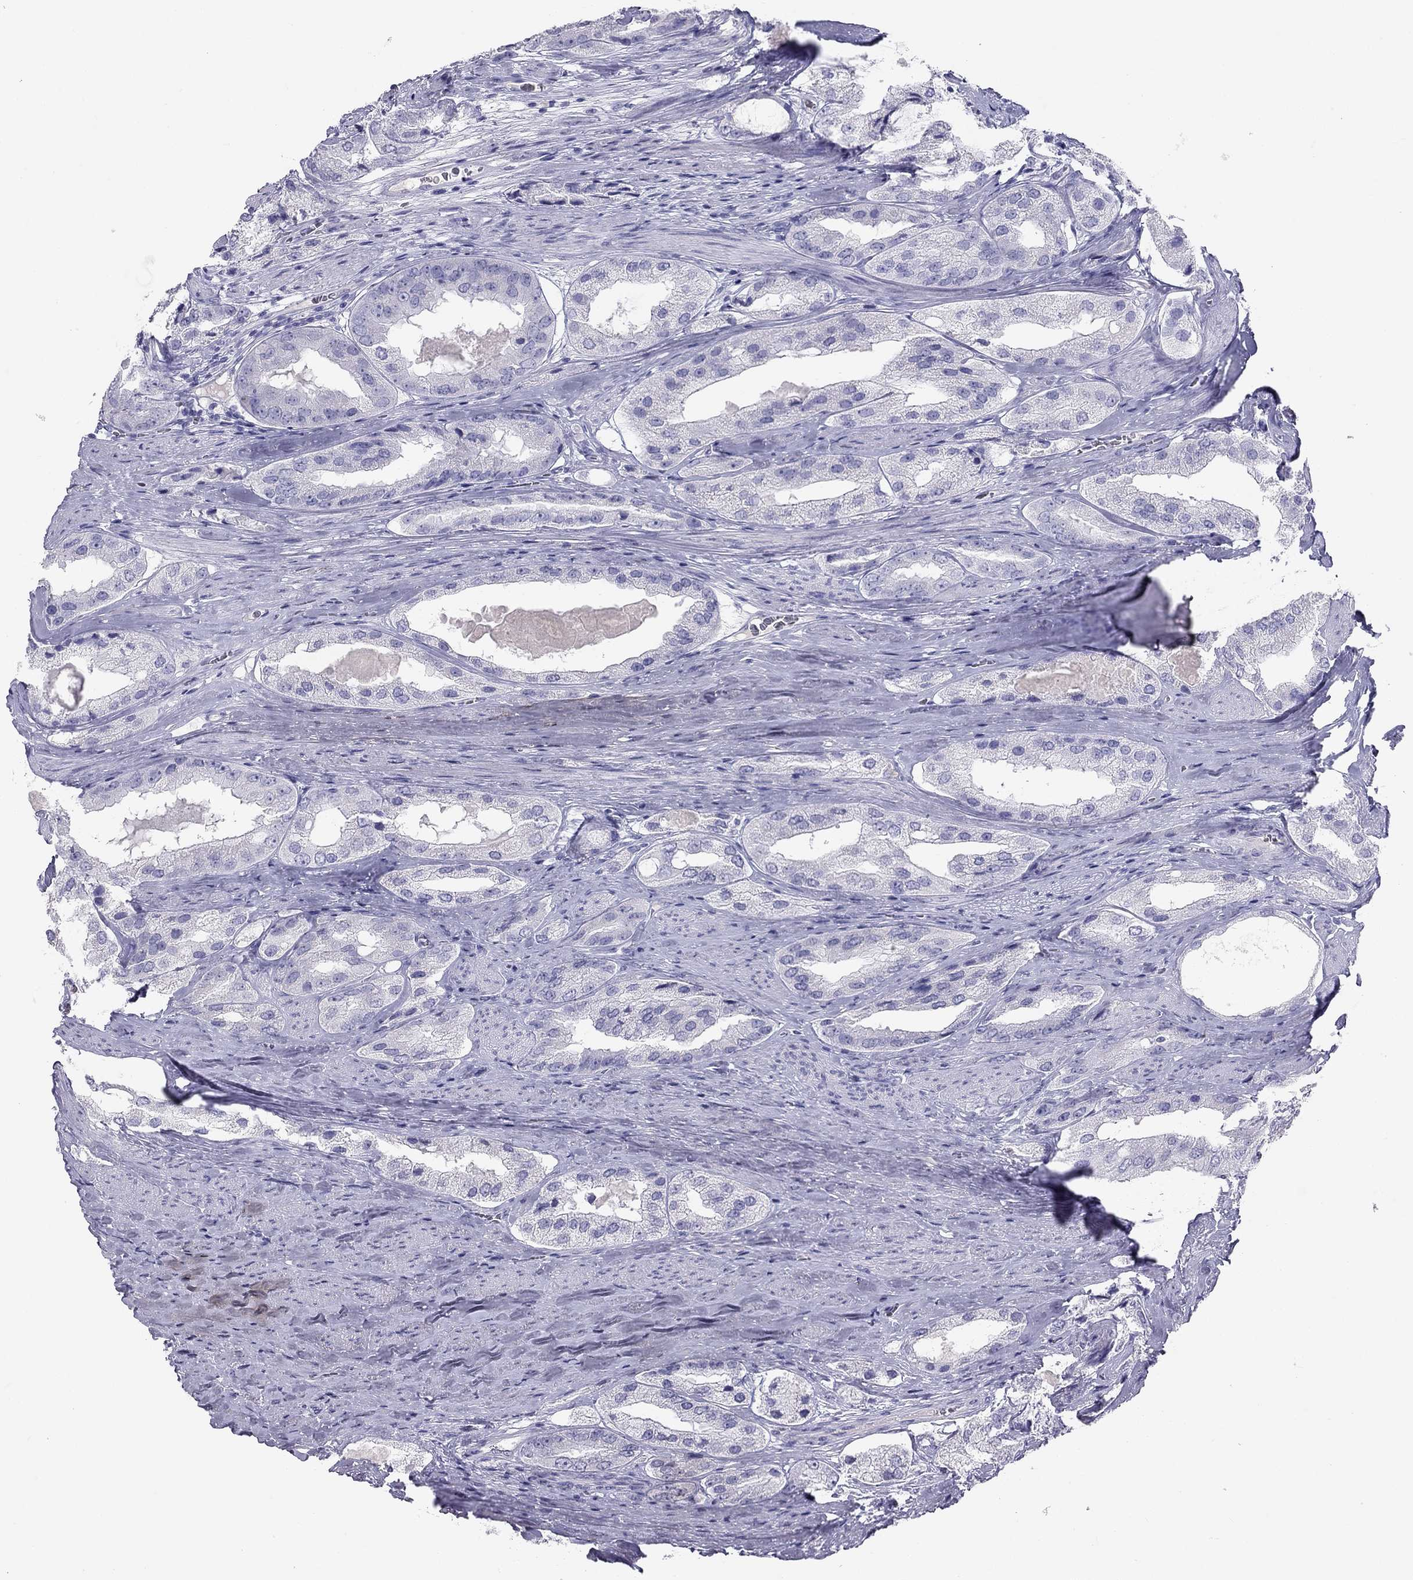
{"staining": {"intensity": "negative", "quantity": "none", "location": "none"}, "tissue": "prostate cancer", "cell_type": "Tumor cells", "image_type": "cancer", "snomed": [{"axis": "morphology", "description": "Adenocarcinoma, Low grade"}, {"axis": "topography", "description": "Prostate"}], "caption": "Immunohistochemistry of human adenocarcinoma (low-grade) (prostate) reveals no staining in tumor cells.", "gene": "KLRG1", "patient": {"sex": "male", "age": 69}}